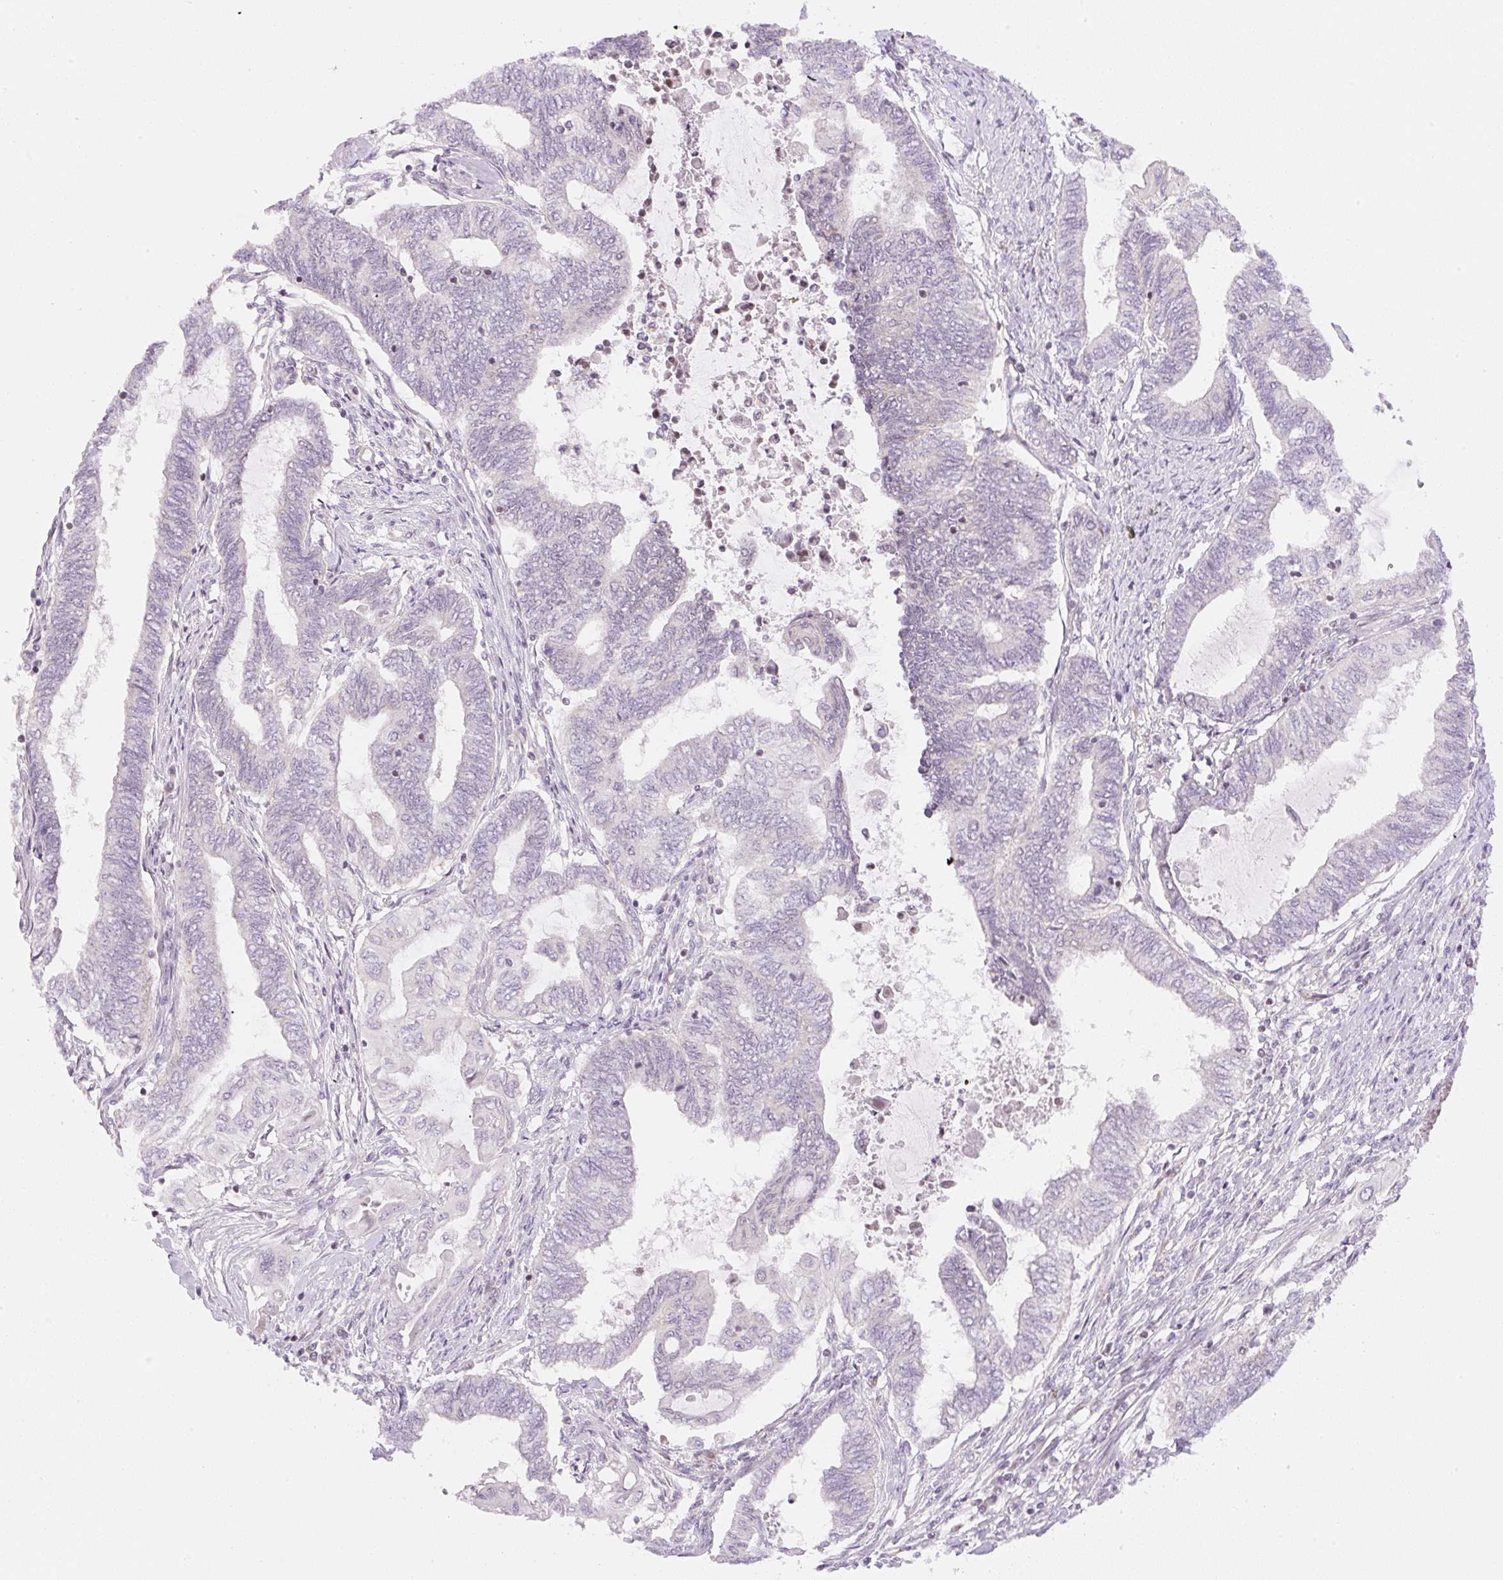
{"staining": {"intensity": "negative", "quantity": "none", "location": "none"}, "tissue": "endometrial cancer", "cell_type": "Tumor cells", "image_type": "cancer", "snomed": [{"axis": "morphology", "description": "Adenocarcinoma, NOS"}, {"axis": "topography", "description": "Uterus"}, {"axis": "topography", "description": "Endometrium"}], "caption": "Immunohistochemistry (IHC) of human endometrial cancer exhibits no expression in tumor cells.", "gene": "CASKIN1", "patient": {"sex": "female", "age": 70}}